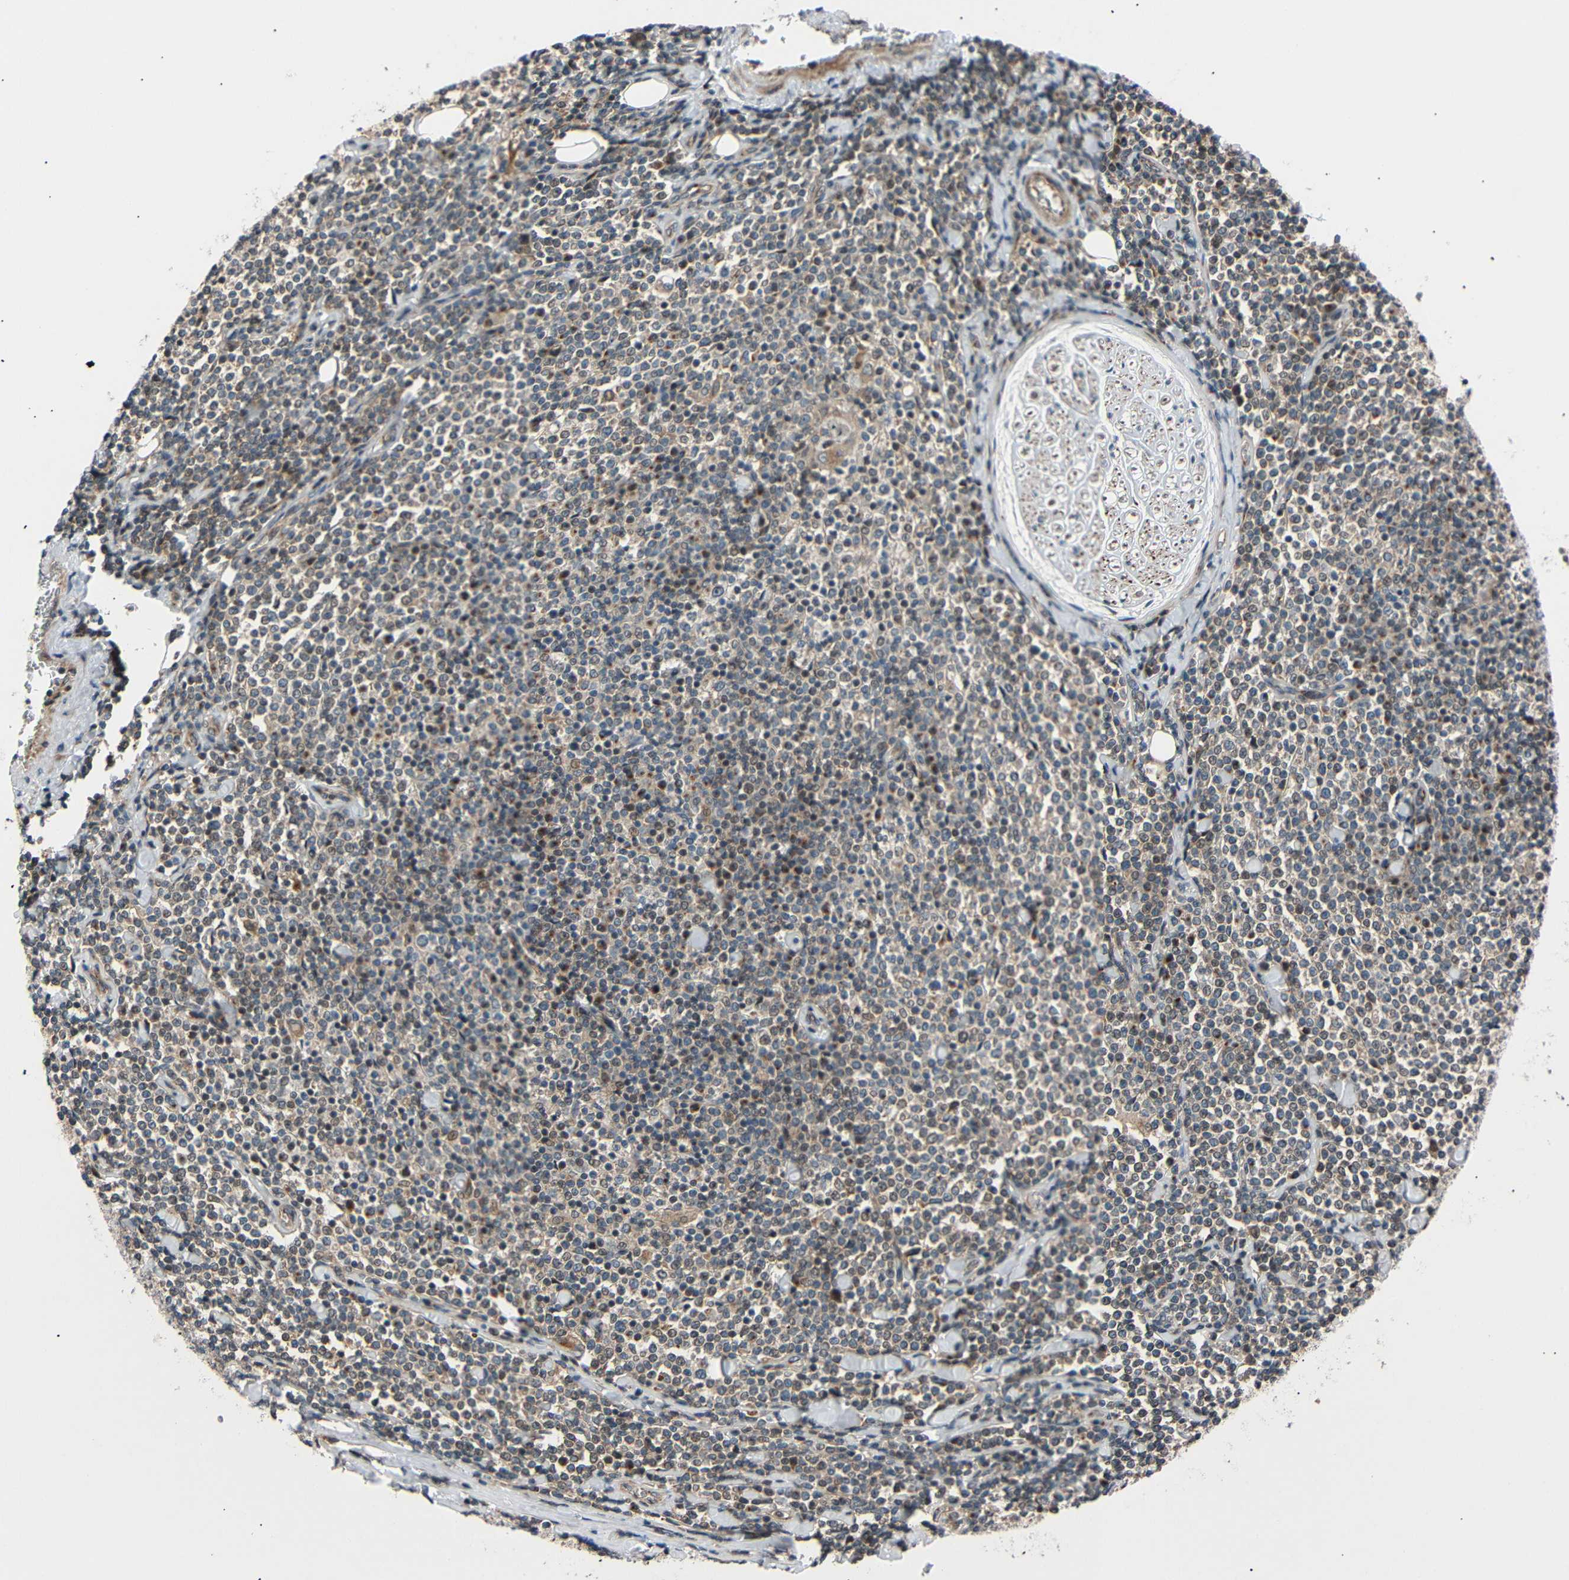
{"staining": {"intensity": "strong", "quantity": "<25%", "location": "cytoplasmic/membranous,nuclear"}, "tissue": "lymphoma", "cell_type": "Tumor cells", "image_type": "cancer", "snomed": [{"axis": "morphology", "description": "Malignant lymphoma, non-Hodgkin's type, Low grade"}, {"axis": "topography", "description": "Soft tissue"}], "caption": "Strong cytoplasmic/membranous and nuclear expression for a protein is present in approximately <25% of tumor cells of lymphoma using immunohistochemistry.", "gene": "AKAP9", "patient": {"sex": "male", "age": 92}}